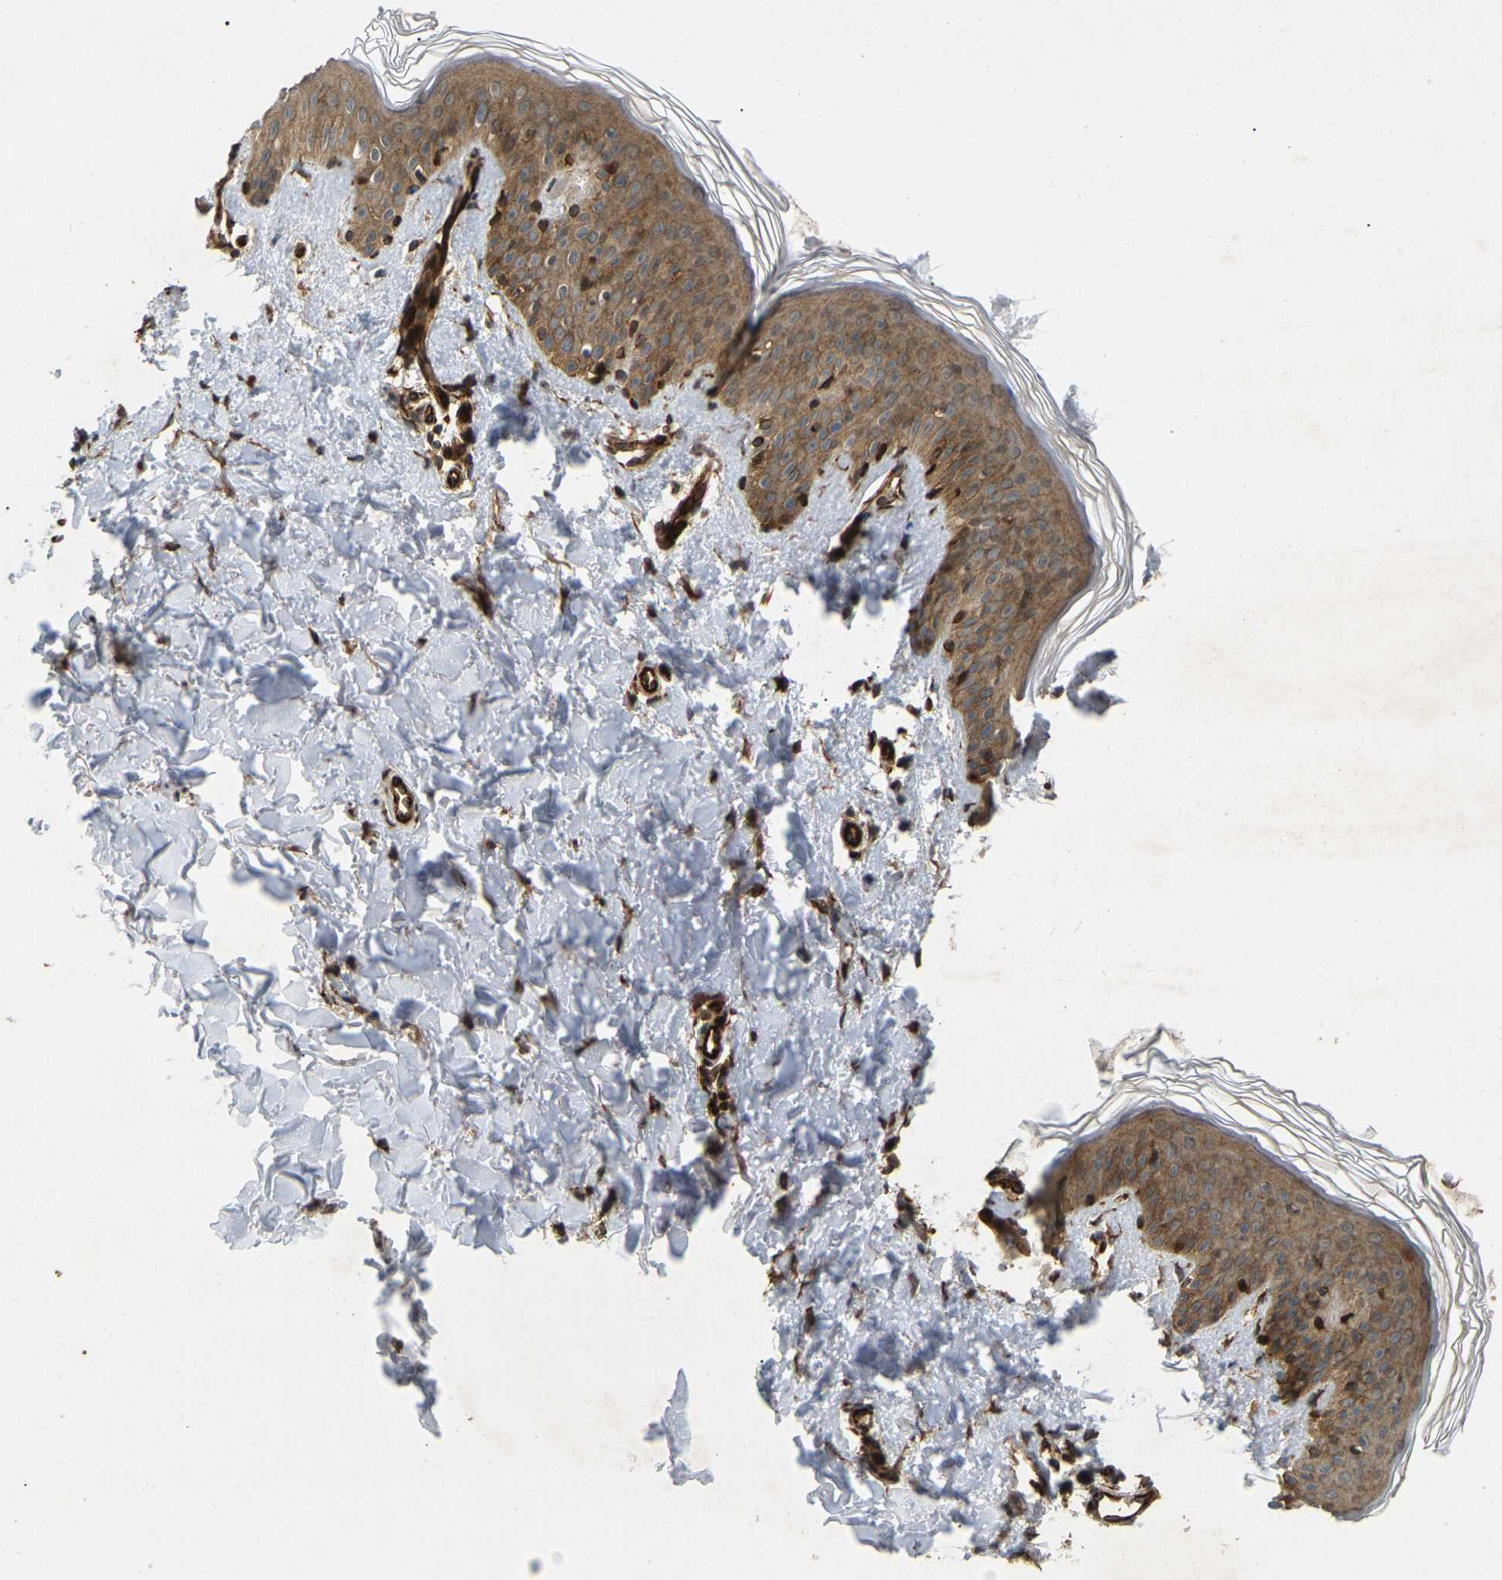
{"staining": {"intensity": "strong", "quantity": ">75%", "location": "cytoplasmic/membranous"}, "tissue": "skin", "cell_type": "Fibroblasts", "image_type": "normal", "snomed": [{"axis": "morphology", "description": "Normal tissue, NOS"}, {"axis": "topography", "description": "Skin"}], "caption": "Immunohistochemical staining of unremarkable skin displays strong cytoplasmic/membranous protein staining in about >75% of fibroblasts.", "gene": "KIAA1549", "patient": {"sex": "male", "age": 40}}